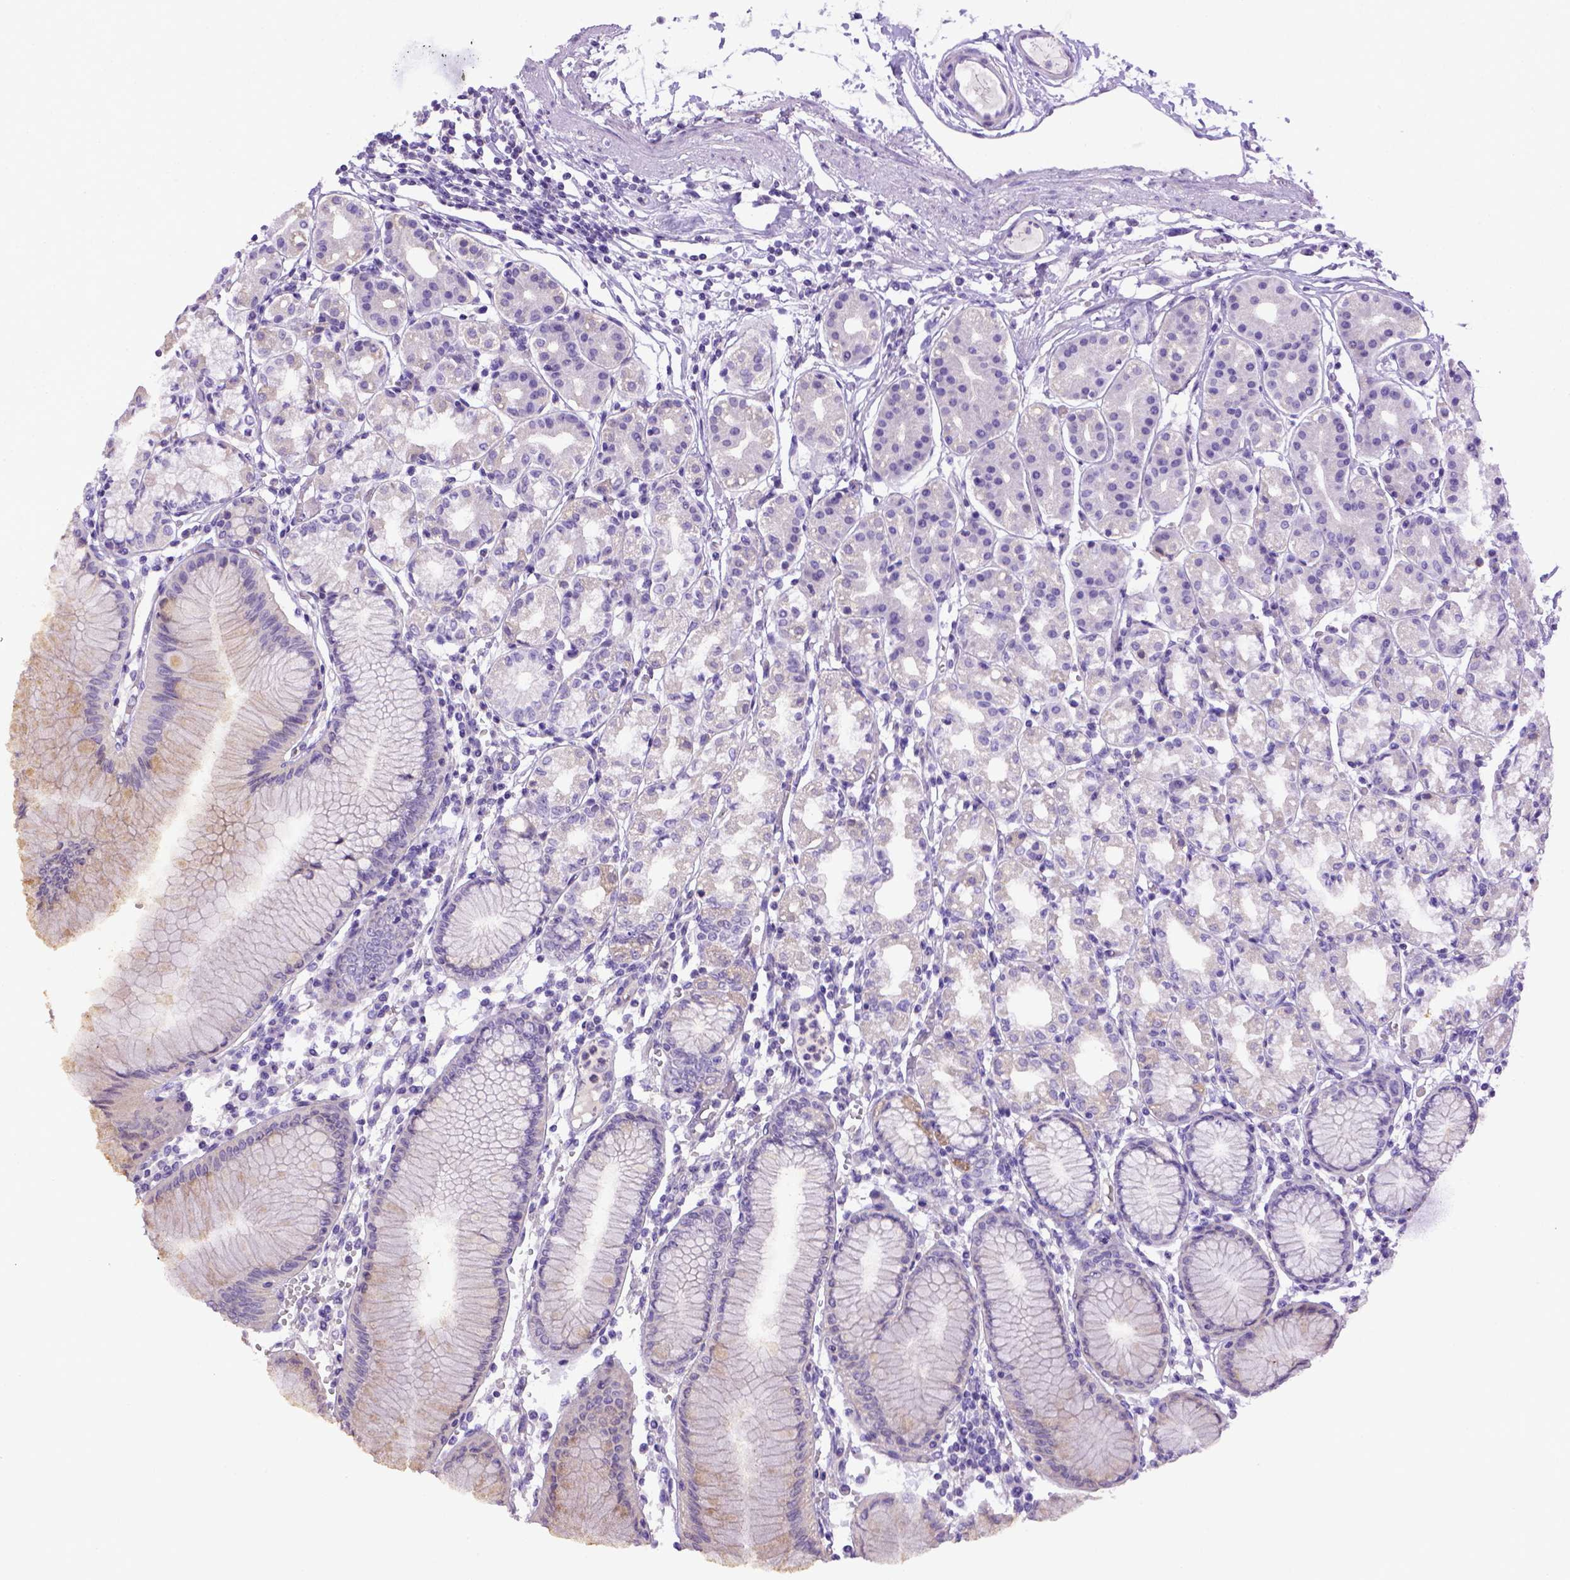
{"staining": {"intensity": "moderate", "quantity": "<25%", "location": "cytoplasmic/membranous"}, "tissue": "stomach", "cell_type": "Glandular cells", "image_type": "normal", "snomed": [{"axis": "morphology", "description": "Normal tissue, NOS"}, {"axis": "topography", "description": "Skeletal muscle"}, {"axis": "topography", "description": "Stomach"}], "caption": "Stomach stained with DAB immunohistochemistry demonstrates low levels of moderate cytoplasmic/membranous positivity in about <25% of glandular cells. (brown staining indicates protein expression, while blue staining denotes nuclei).", "gene": "BAAT", "patient": {"sex": "female", "age": 57}}